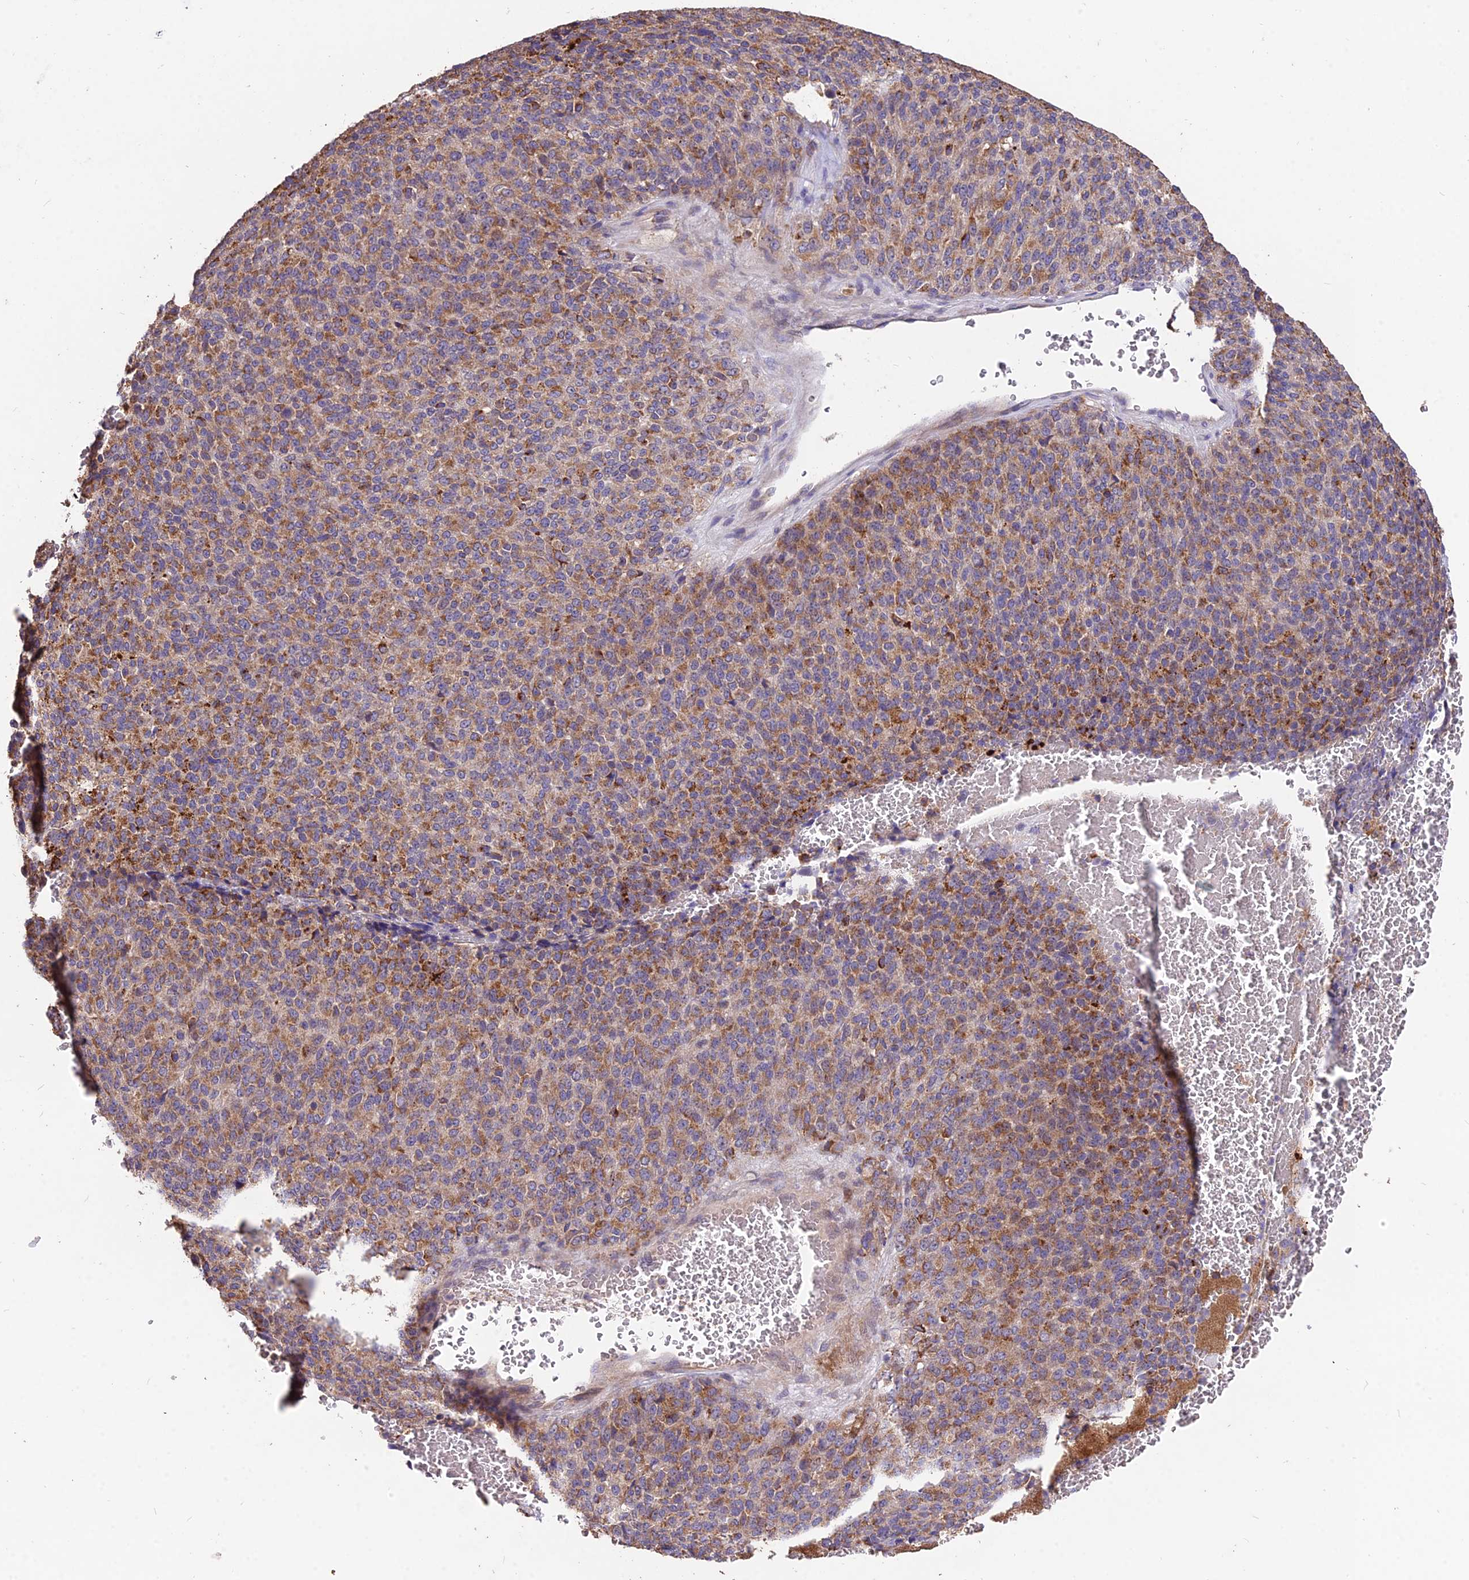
{"staining": {"intensity": "moderate", "quantity": ">75%", "location": "cytoplasmic/membranous"}, "tissue": "melanoma", "cell_type": "Tumor cells", "image_type": "cancer", "snomed": [{"axis": "morphology", "description": "Malignant melanoma, Metastatic site"}, {"axis": "topography", "description": "Brain"}], "caption": "Melanoma stained for a protein shows moderate cytoplasmic/membranous positivity in tumor cells.", "gene": "SDHD", "patient": {"sex": "female", "age": 56}}